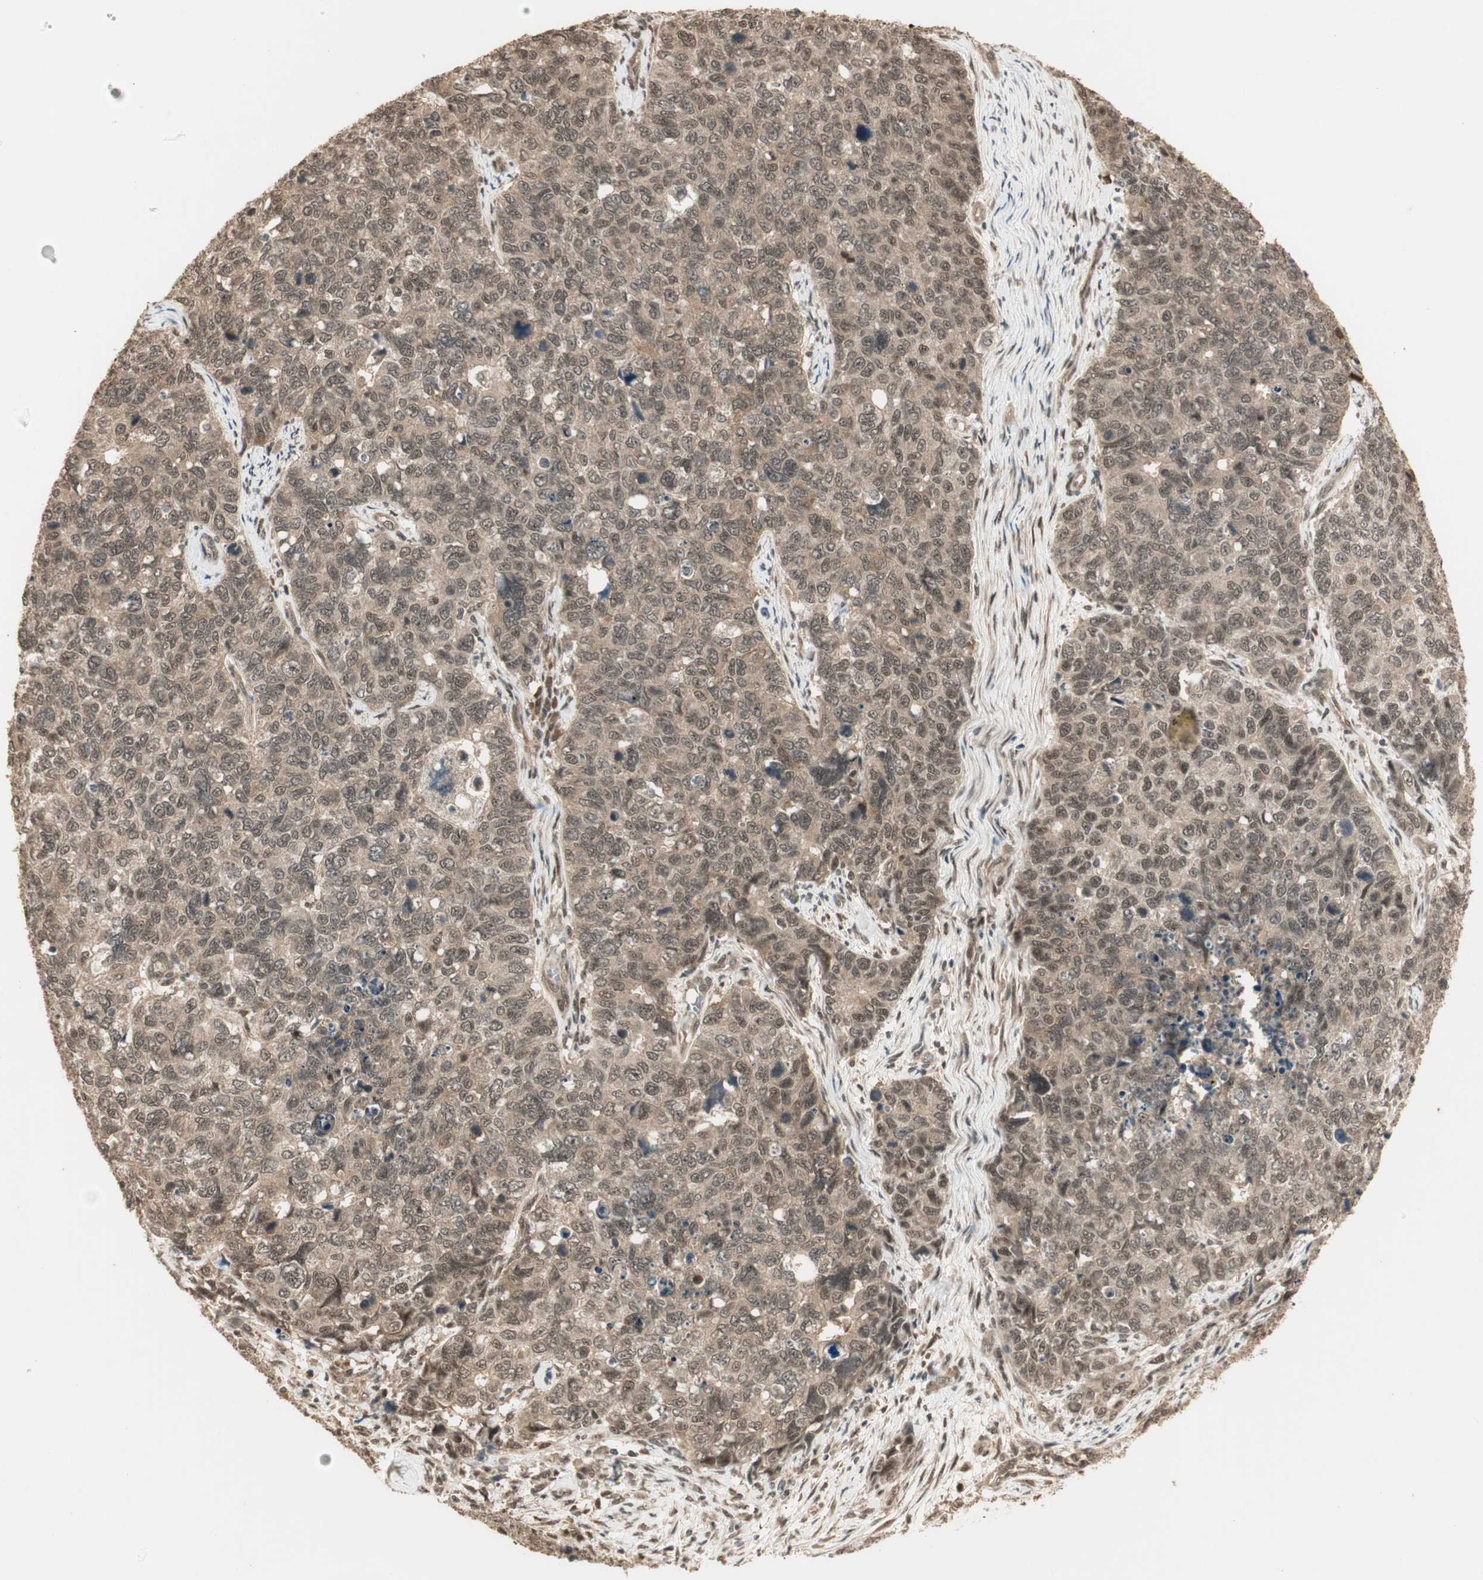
{"staining": {"intensity": "moderate", "quantity": ">75%", "location": "cytoplasmic/membranous,nuclear"}, "tissue": "cervical cancer", "cell_type": "Tumor cells", "image_type": "cancer", "snomed": [{"axis": "morphology", "description": "Squamous cell carcinoma, NOS"}, {"axis": "topography", "description": "Cervix"}], "caption": "A brown stain highlights moderate cytoplasmic/membranous and nuclear expression of a protein in cervical cancer (squamous cell carcinoma) tumor cells.", "gene": "ZSCAN31", "patient": {"sex": "female", "age": 63}}